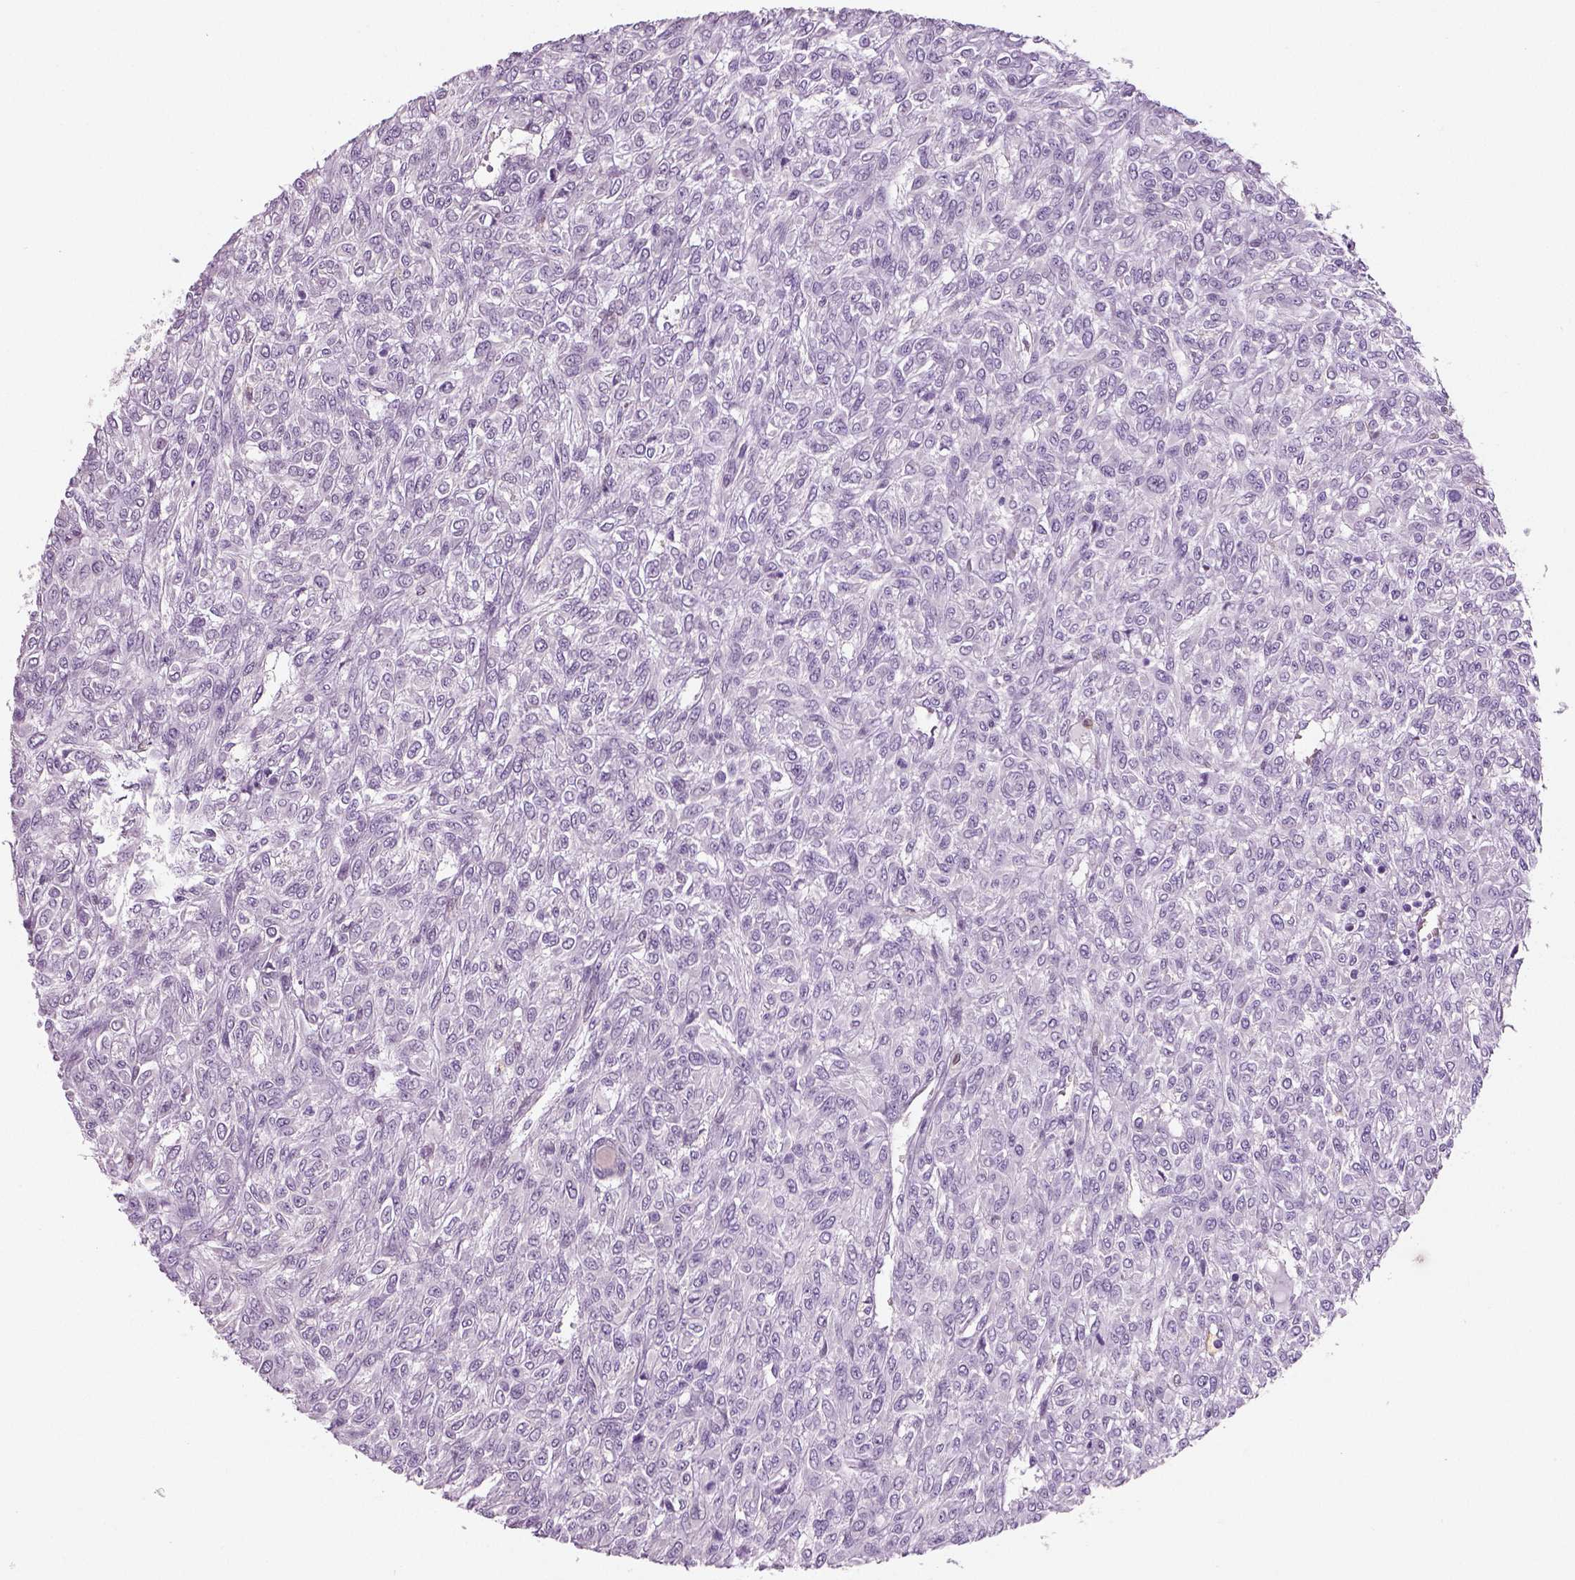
{"staining": {"intensity": "negative", "quantity": "none", "location": "none"}, "tissue": "renal cancer", "cell_type": "Tumor cells", "image_type": "cancer", "snomed": [{"axis": "morphology", "description": "Adenocarcinoma, NOS"}, {"axis": "topography", "description": "Kidney"}], "caption": "Immunohistochemistry image of renal cancer stained for a protein (brown), which exhibits no staining in tumor cells.", "gene": "NECAB2", "patient": {"sex": "male", "age": 58}}